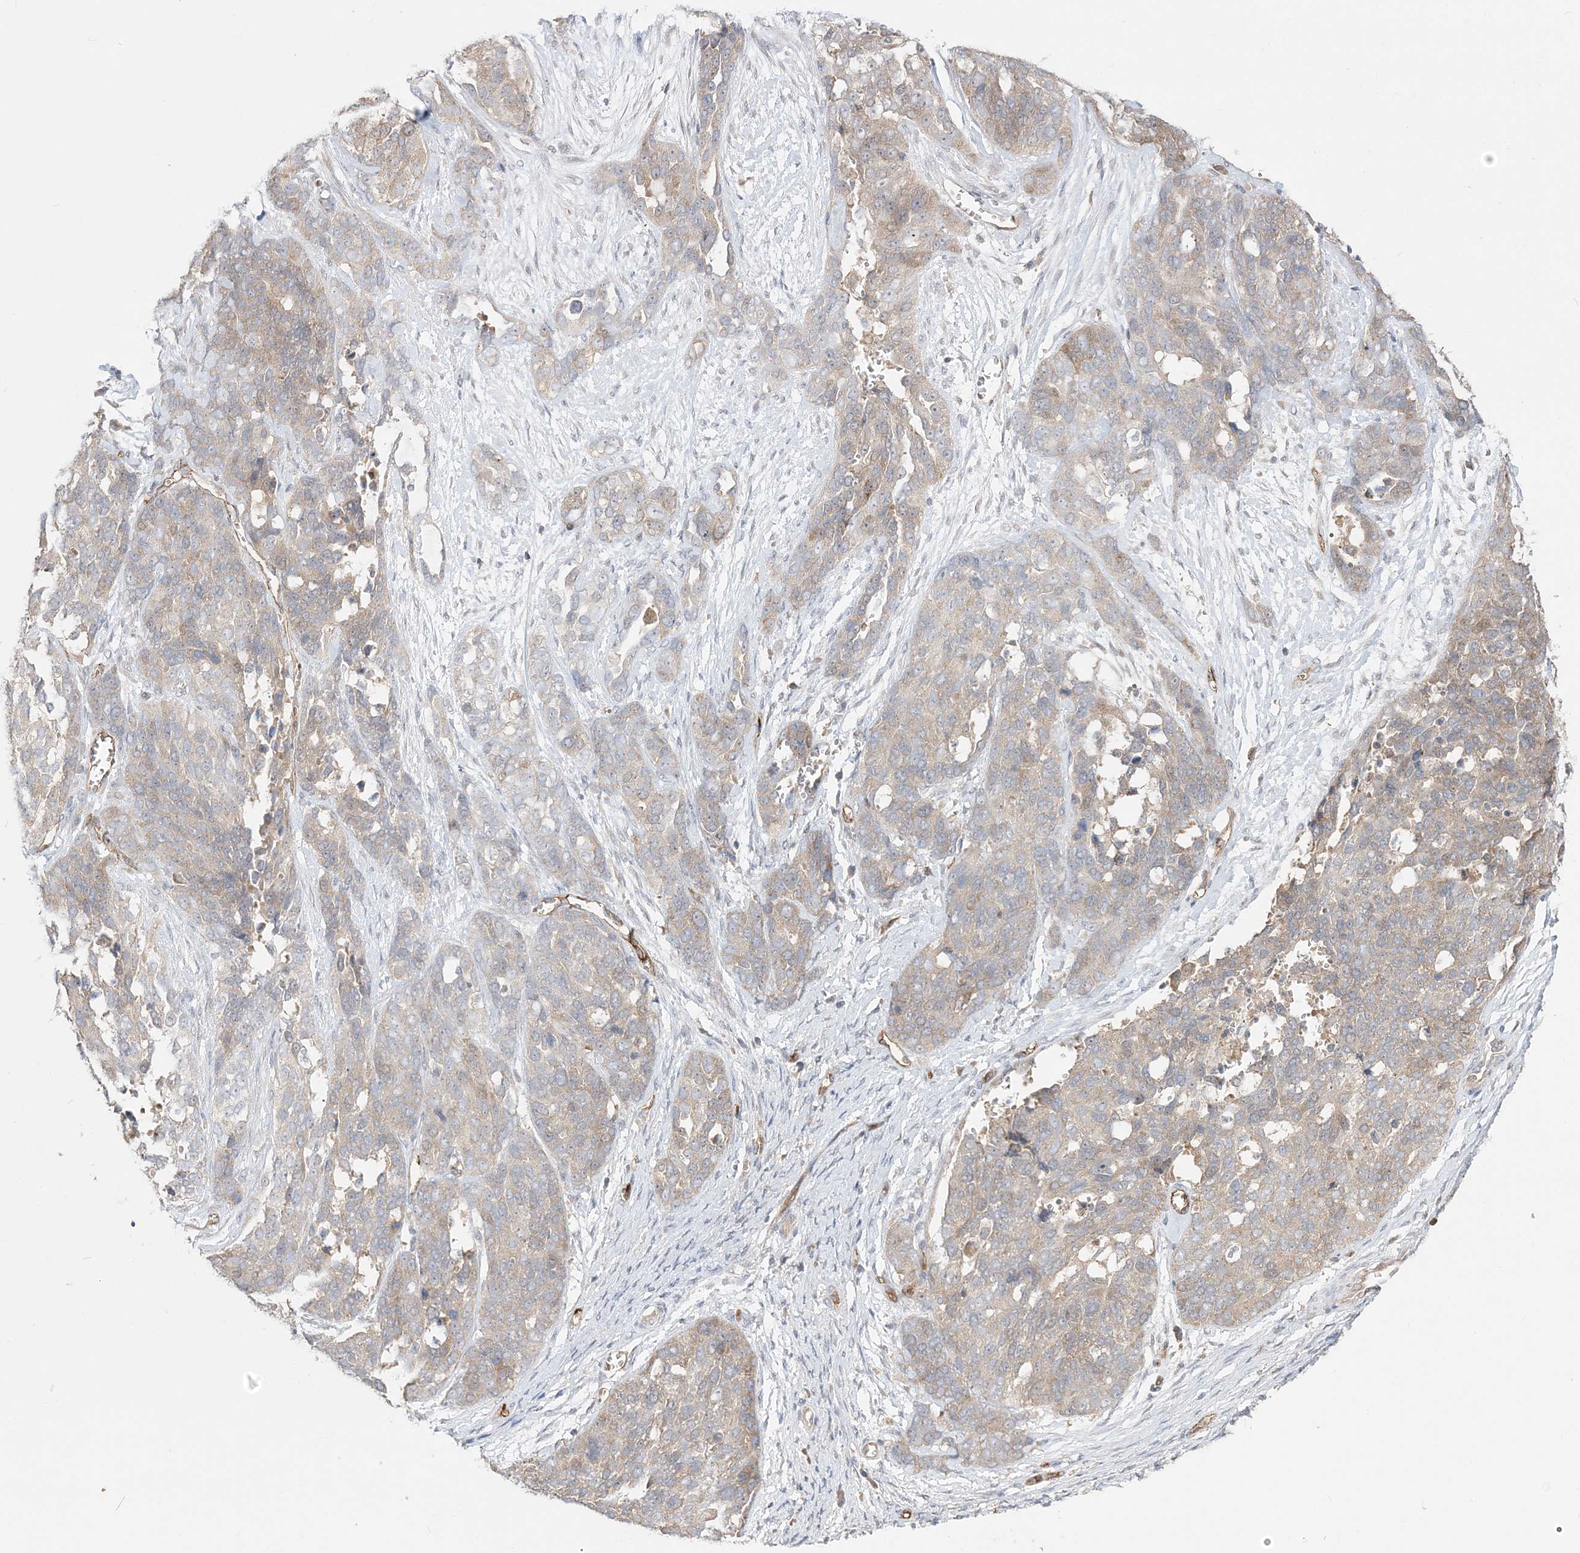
{"staining": {"intensity": "weak", "quantity": "25%-75%", "location": "cytoplasmic/membranous"}, "tissue": "ovarian cancer", "cell_type": "Tumor cells", "image_type": "cancer", "snomed": [{"axis": "morphology", "description": "Cystadenocarcinoma, serous, NOS"}, {"axis": "topography", "description": "Ovary"}], "caption": "Ovarian cancer stained for a protein (brown) shows weak cytoplasmic/membranous positive positivity in about 25%-75% of tumor cells.", "gene": "FARSB", "patient": {"sex": "female", "age": 44}}